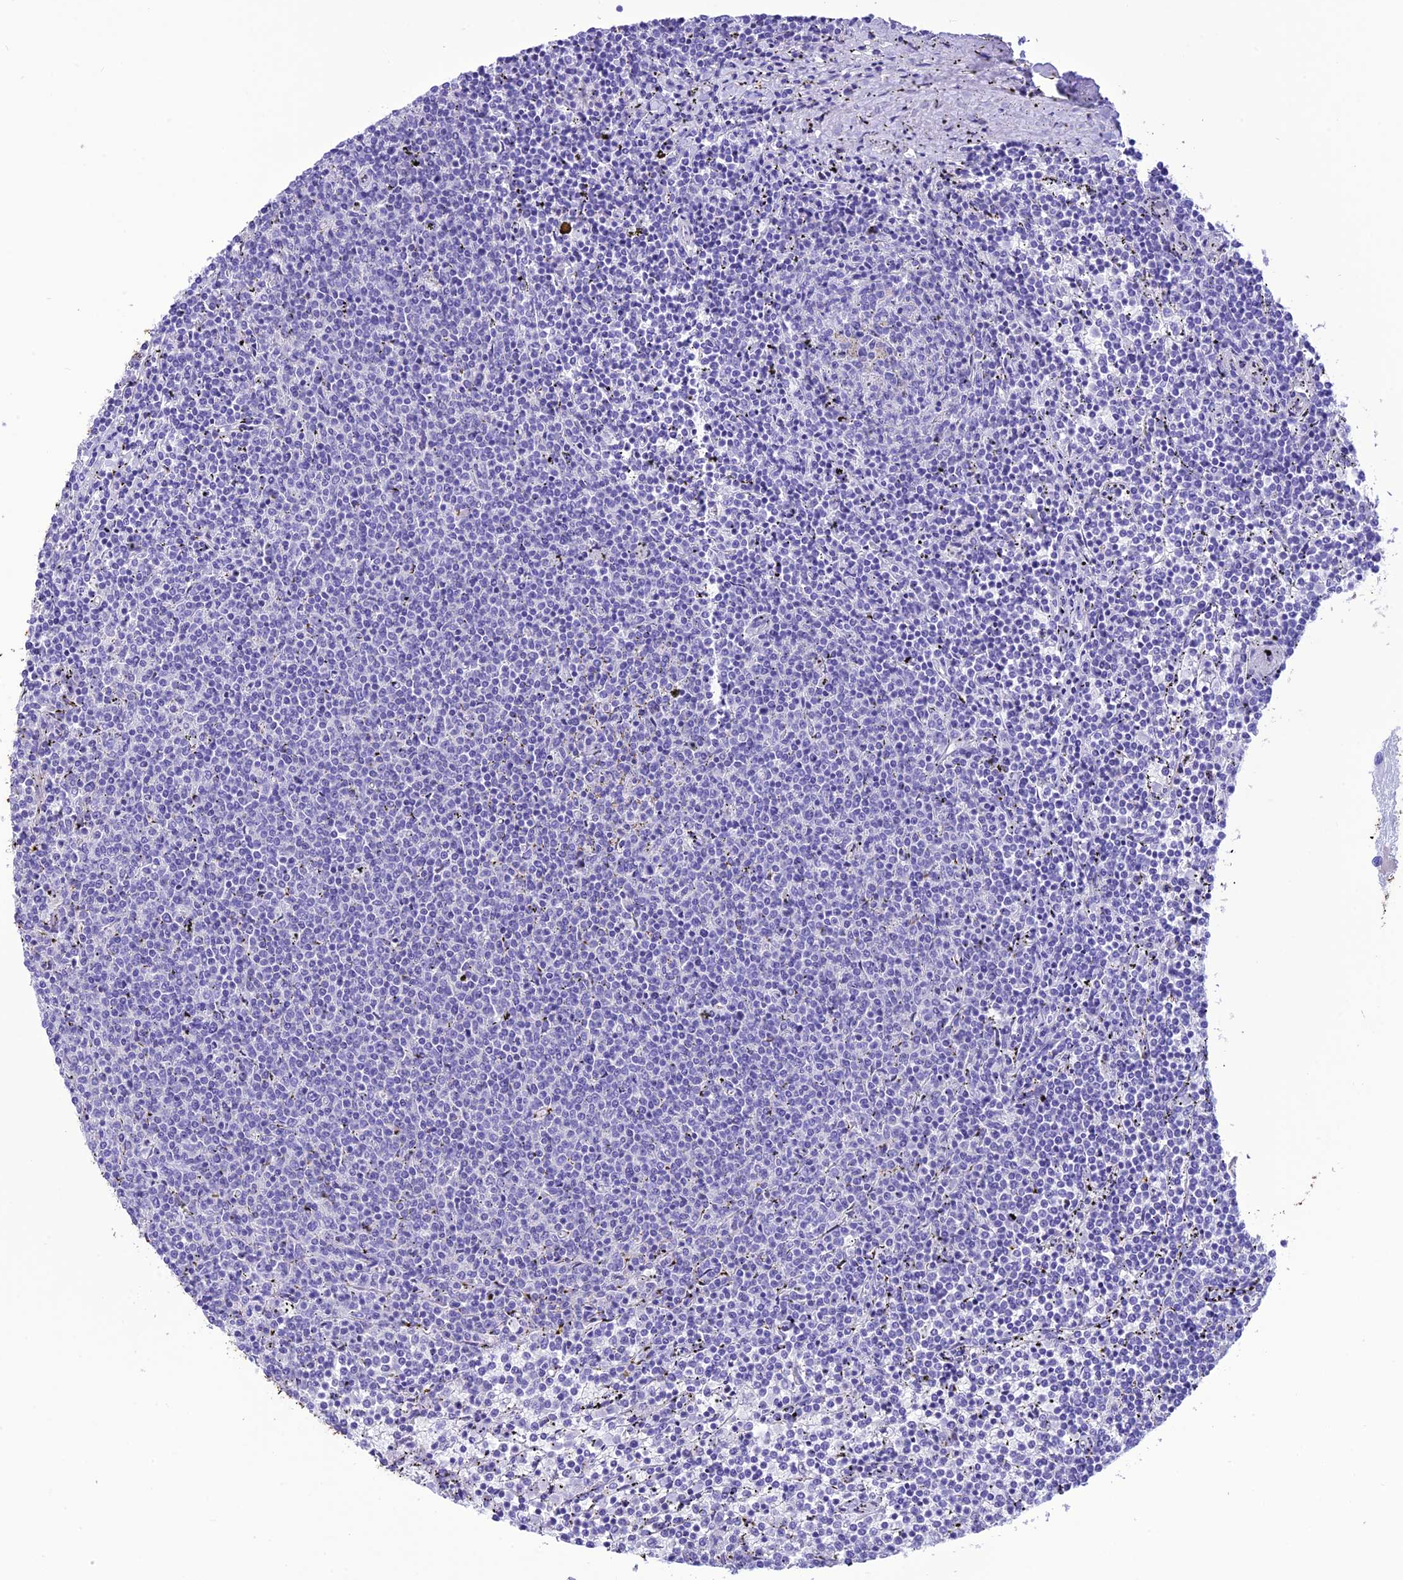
{"staining": {"intensity": "negative", "quantity": "none", "location": "none"}, "tissue": "lymphoma", "cell_type": "Tumor cells", "image_type": "cancer", "snomed": [{"axis": "morphology", "description": "Malignant lymphoma, non-Hodgkin's type, Low grade"}, {"axis": "topography", "description": "Spleen"}], "caption": "A high-resolution histopathology image shows immunohistochemistry (IHC) staining of lymphoma, which shows no significant expression in tumor cells.", "gene": "VPS52", "patient": {"sex": "female", "age": 50}}